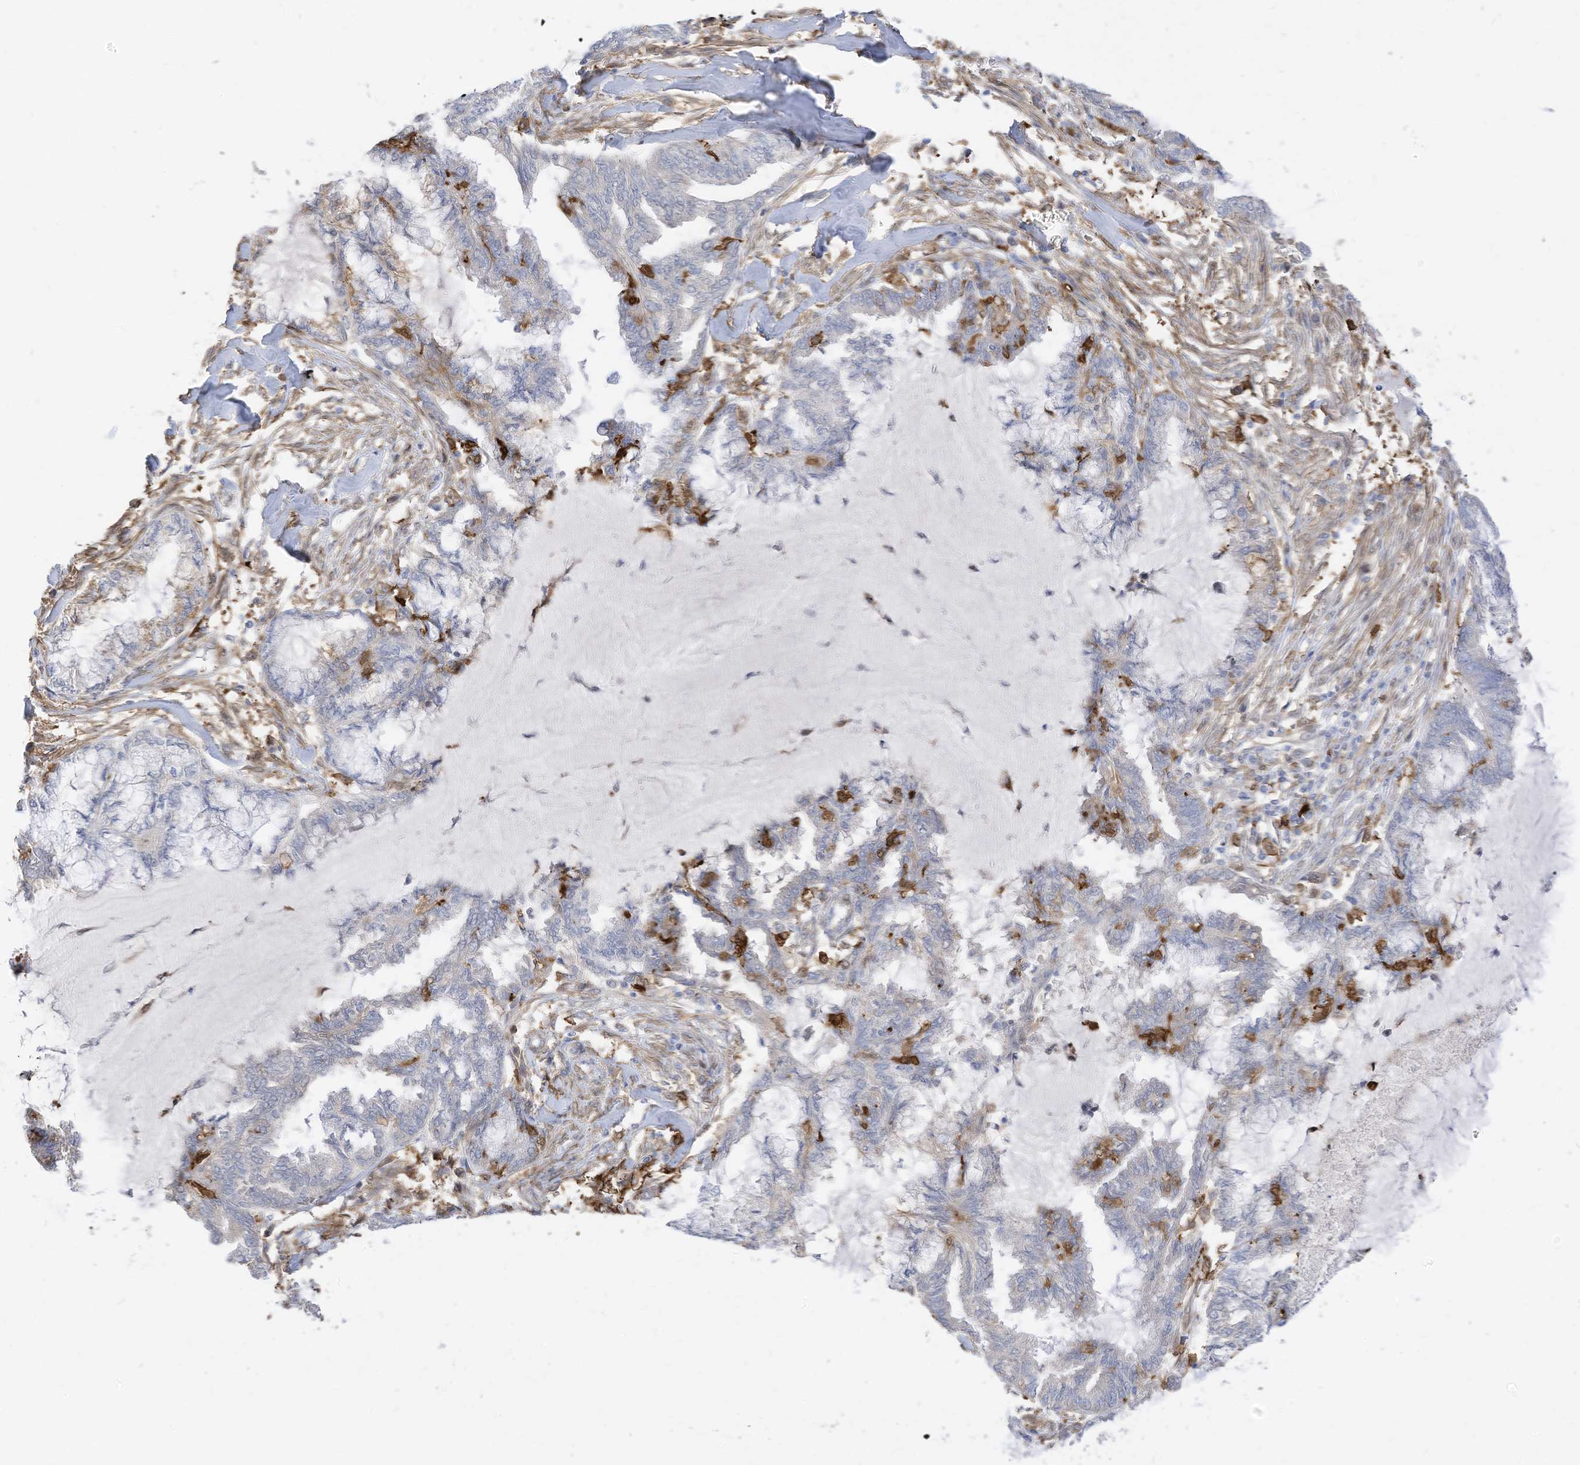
{"staining": {"intensity": "negative", "quantity": "none", "location": "none"}, "tissue": "endometrial cancer", "cell_type": "Tumor cells", "image_type": "cancer", "snomed": [{"axis": "morphology", "description": "Adenocarcinoma, NOS"}, {"axis": "topography", "description": "Endometrium"}], "caption": "This is an IHC histopathology image of endometrial cancer (adenocarcinoma). There is no expression in tumor cells.", "gene": "ATP13A1", "patient": {"sex": "female", "age": 86}}